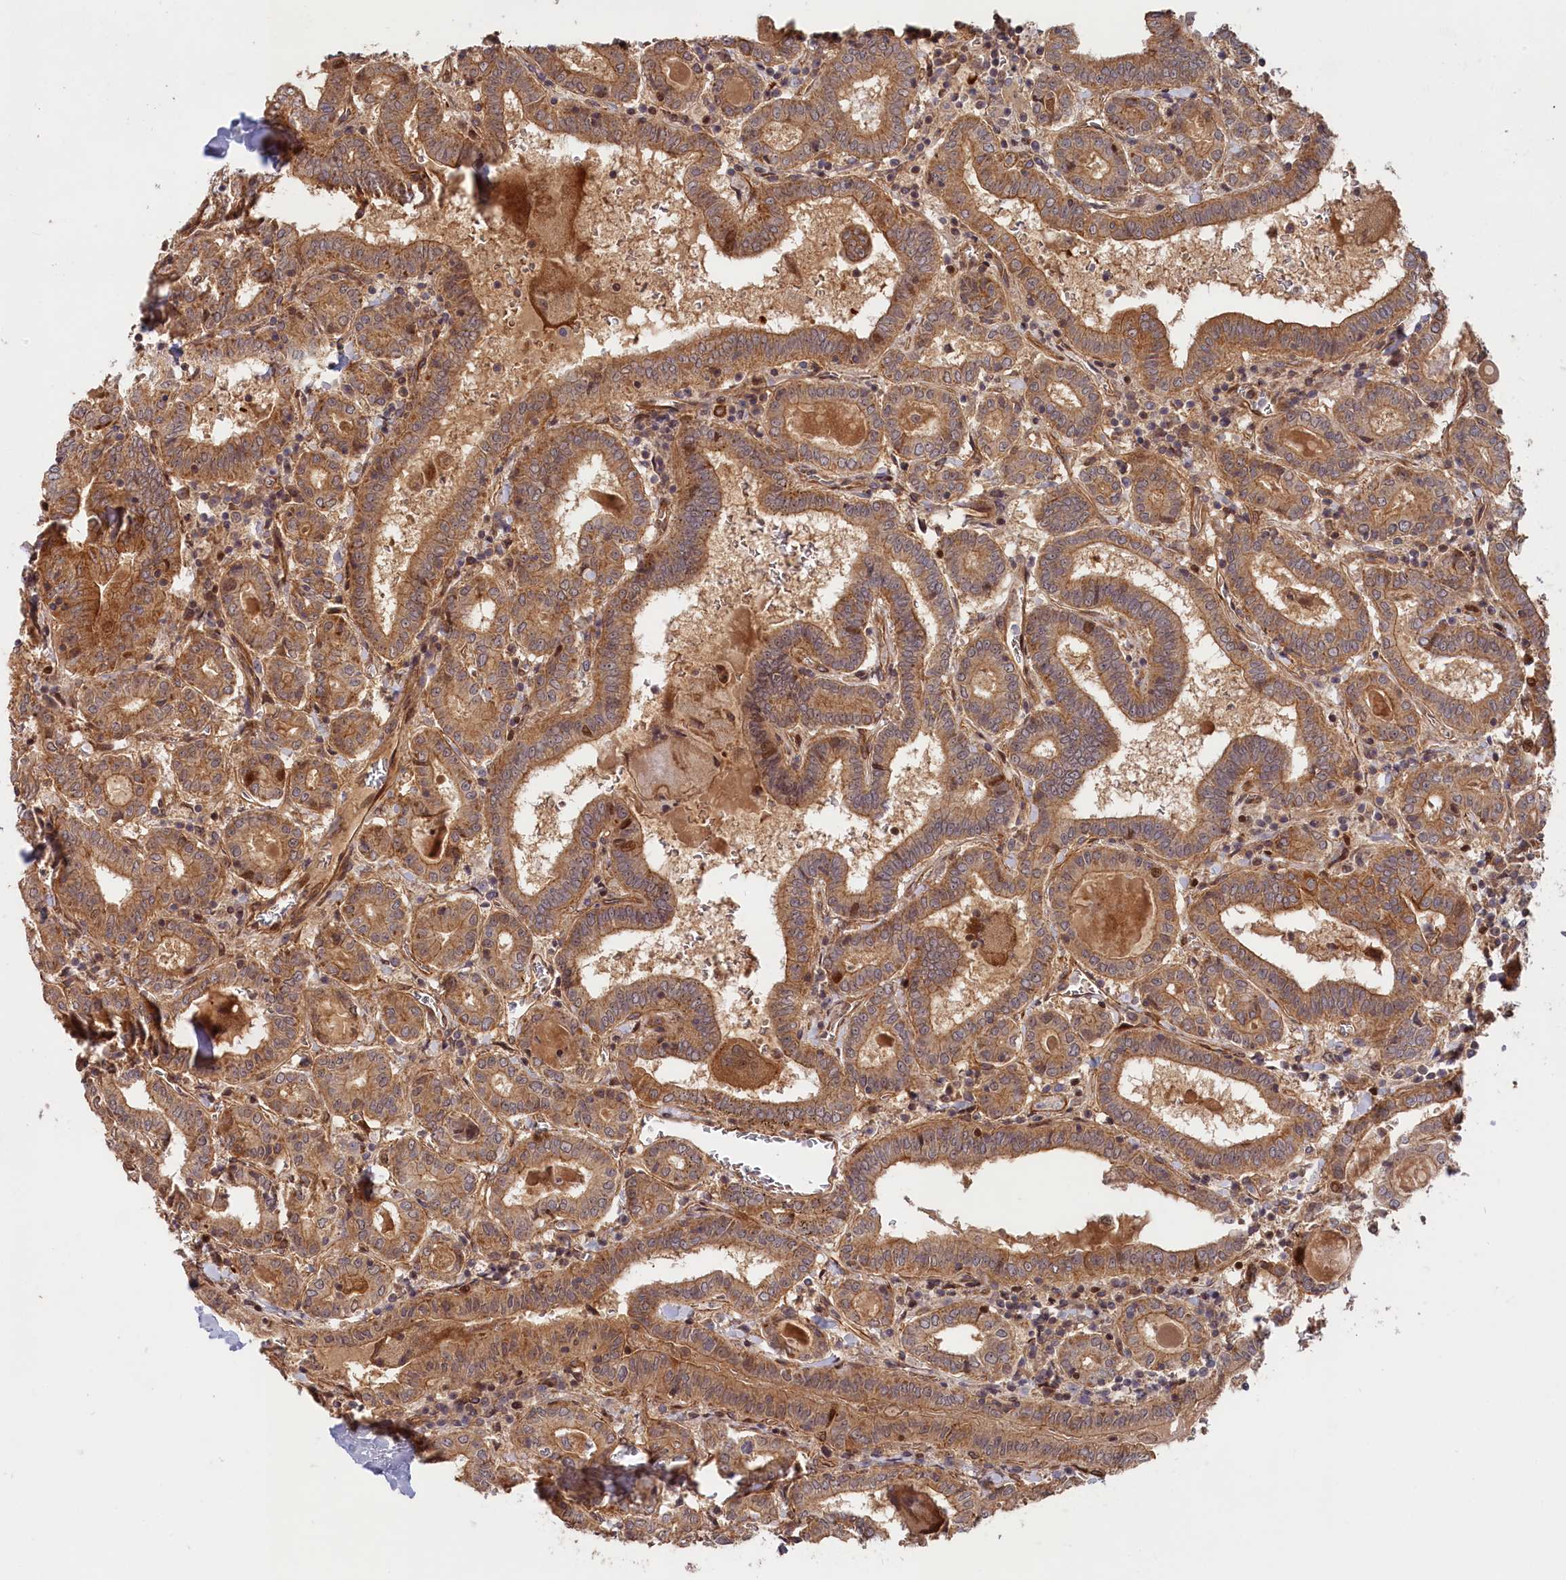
{"staining": {"intensity": "moderate", "quantity": ">75%", "location": "cytoplasmic/membranous"}, "tissue": "thyroid cancer", "cell_type": "Tumor cells", "image_type": "cancer", "snomed": [{"axis": "morphology", "description": "Papillary adenocarcinoma, NOS"}, {"axis": "topography", "description": "Thyroid gland"}], "caption": "Moderate cytoplasmic/membranous protein expression is present in about >75% of tumor cells in papillary adenocarcinoma (thyroid).", "gene": "CEP44", "patient": {"sex": "female", "age": 72}}